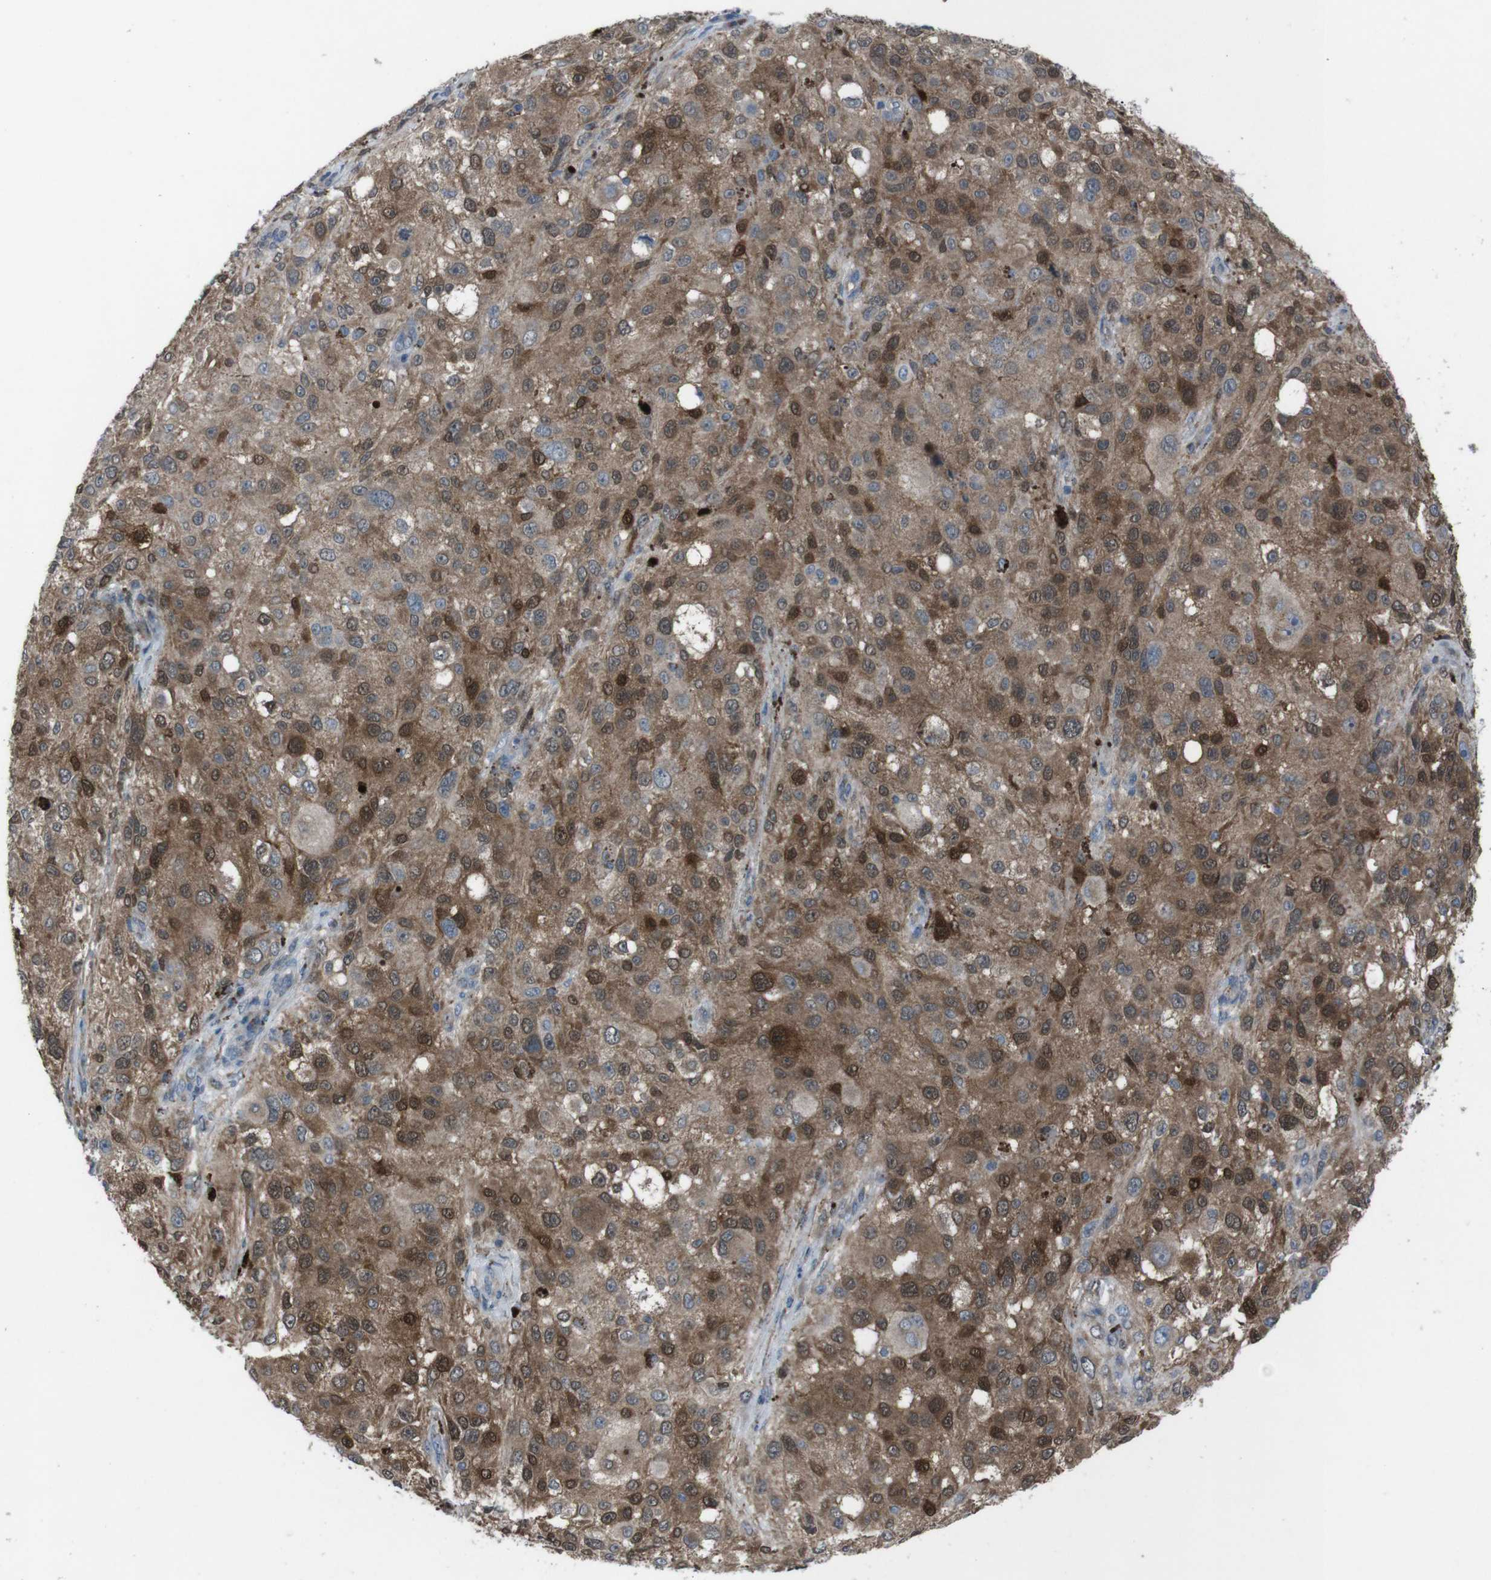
{"staining": {"intensity": "moderate", "quantity": ">75%", "location": "cytoplasmic/membranous,nuclear"}, "tissue": "melanoma", "cell_type": "Tumor cells", "image_type": "cancer", "snomed": [{"axis": "morphology", "description": "Necrosis, NOS"}, {"axis": "morphology", "description": "Malignant melanoma, NOS"}, {"axis": "topography", "description": "Skin"}], "caption": "Immunohistochemistry photomicrograph of neoplastic tissue: human malignant melanoma stained using IHC shows medium levels of moderate protein expression localized specifically in the cytoplasmic/membranous and nuclear of tumor cells, appearing as a cytoplasmic/membranous and nuclear brown color.", "gene": "EFNA5", "patient": {"sex": "female", "age": 87}}